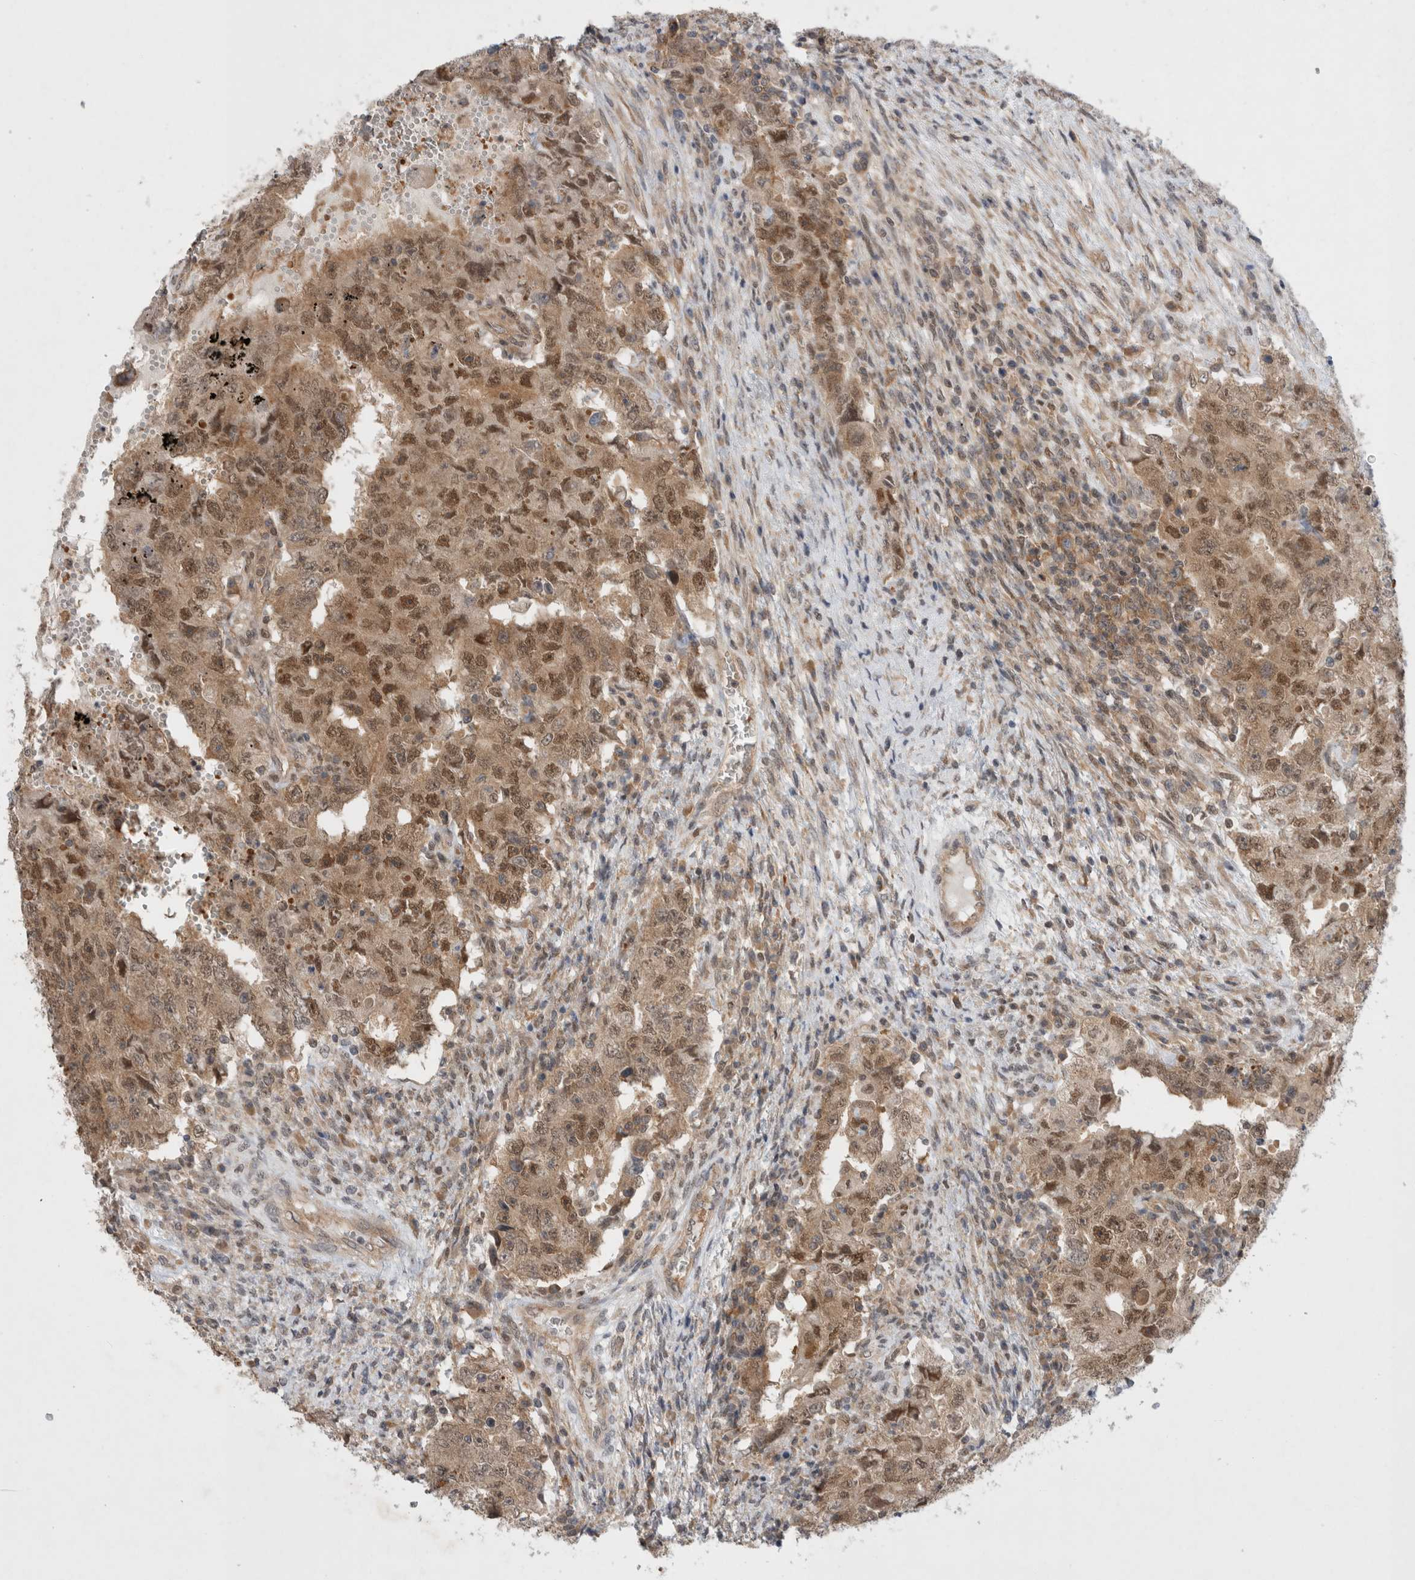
{"staining": {"intensity": "moderate", "quantity": ">75%", "location": "cytoplasmic/membranous,nuclear"}, "tissue": "testis cancer", "cell_type": "Tumor cells", "image_type": "cancer", "snomed": [{"axis": "morphology", "description": "Carcinoma, Embryonal, NOS"}, {"axis": "topography", "description": "Testis"}], "caption": "Protein expression analysis of human testis embryonal carcinoma reveals moderate cytoplasmic/membranous and nuclear expression in about >75% of tumor cells.", "gene": "EIF3E", "patient": {"sex": "male", "age": 26}}